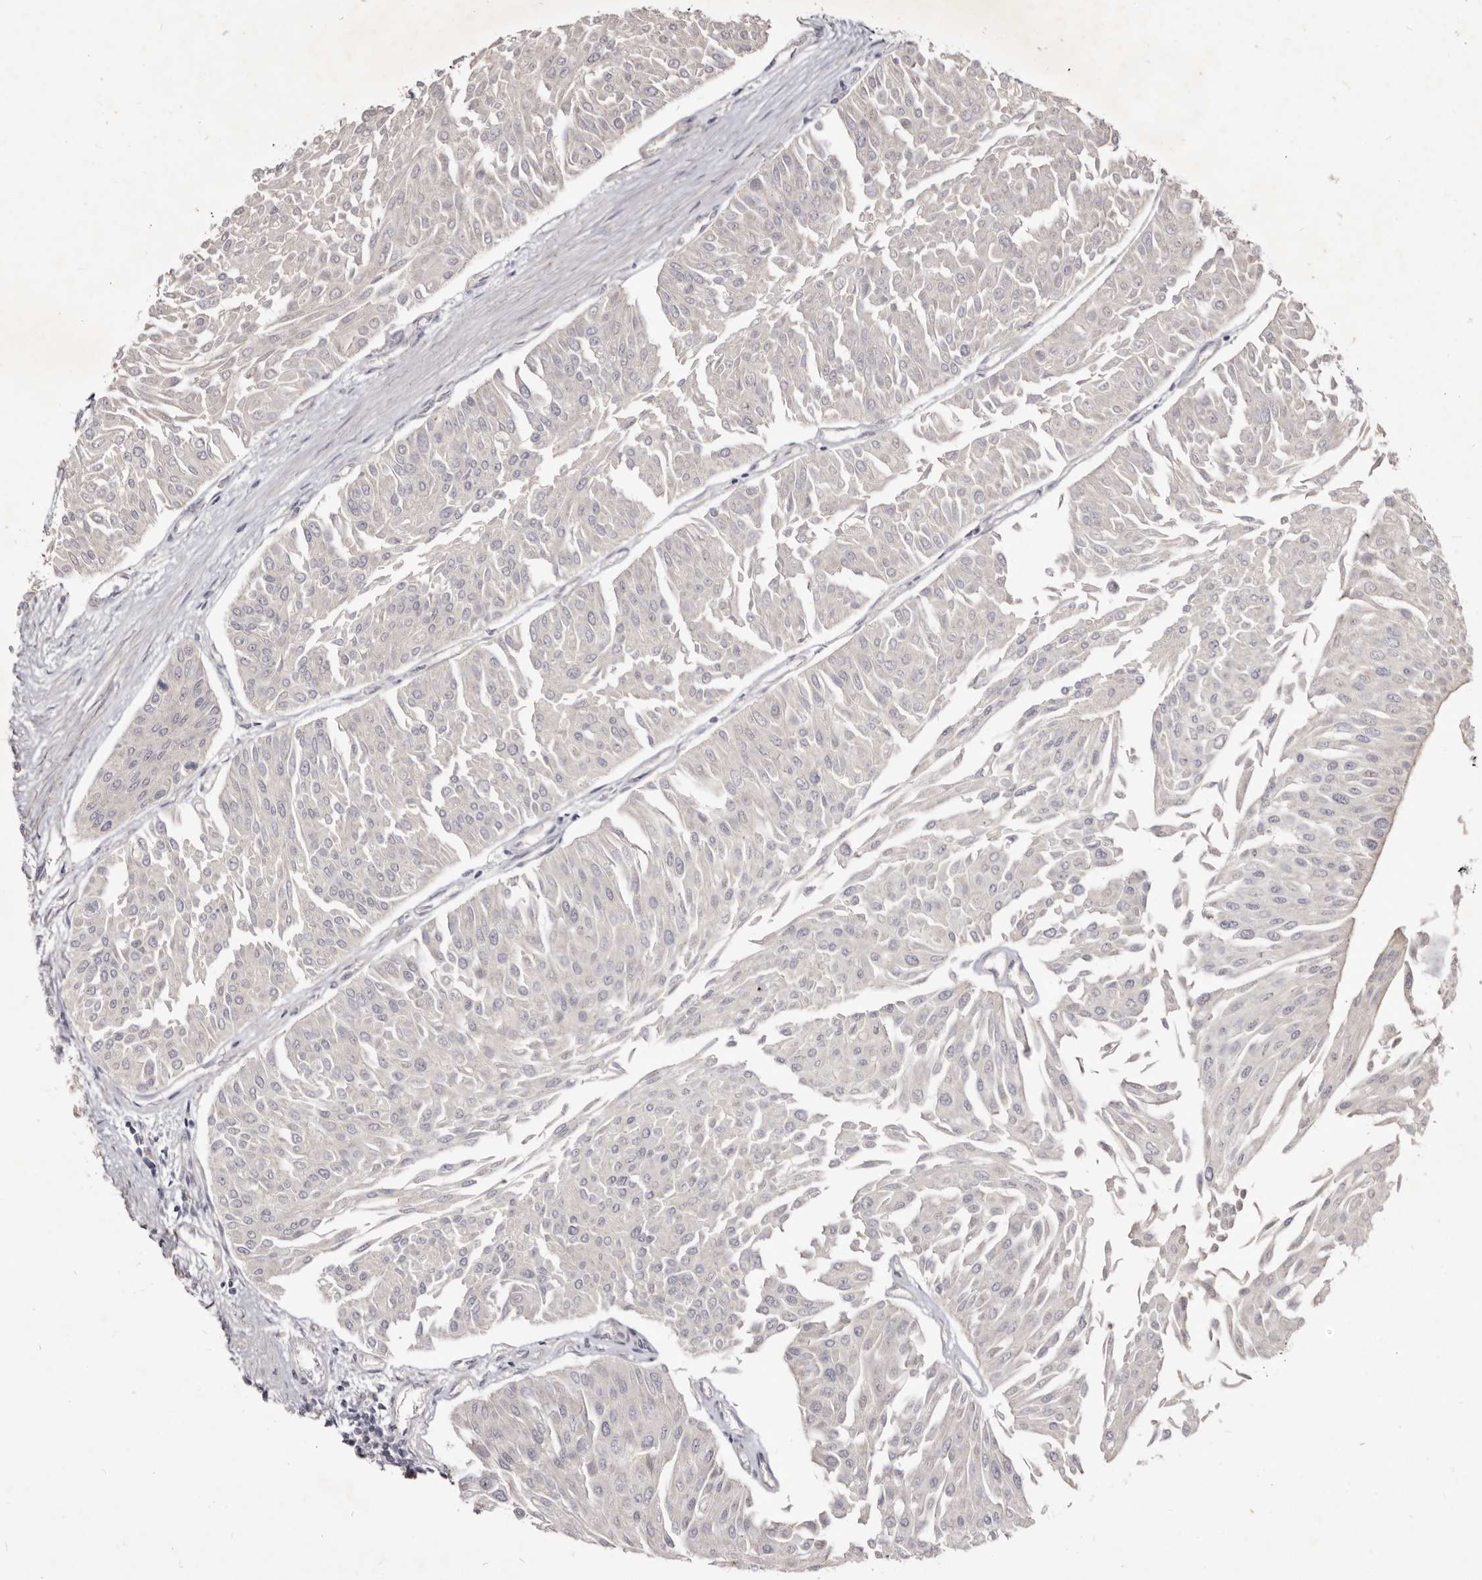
{"staining": {"intensity": "negative", "quantity": "none", "location": "none"}, "tissue": "urothelial cancer", "cell_type": "Tumor cells", "image_type": "cancer", "snomed": [{"axis": "morphology", "description": "Urothelial carcinoma, Low grade"}, {"axis": "topography", "description": "Urinary bladder"}], "caption": "There is no significant staining in tumor cells of low-grade urothelial carcinoma.", "gene": "KIF2B", "patient": {"sex": "male", "age": 67}}